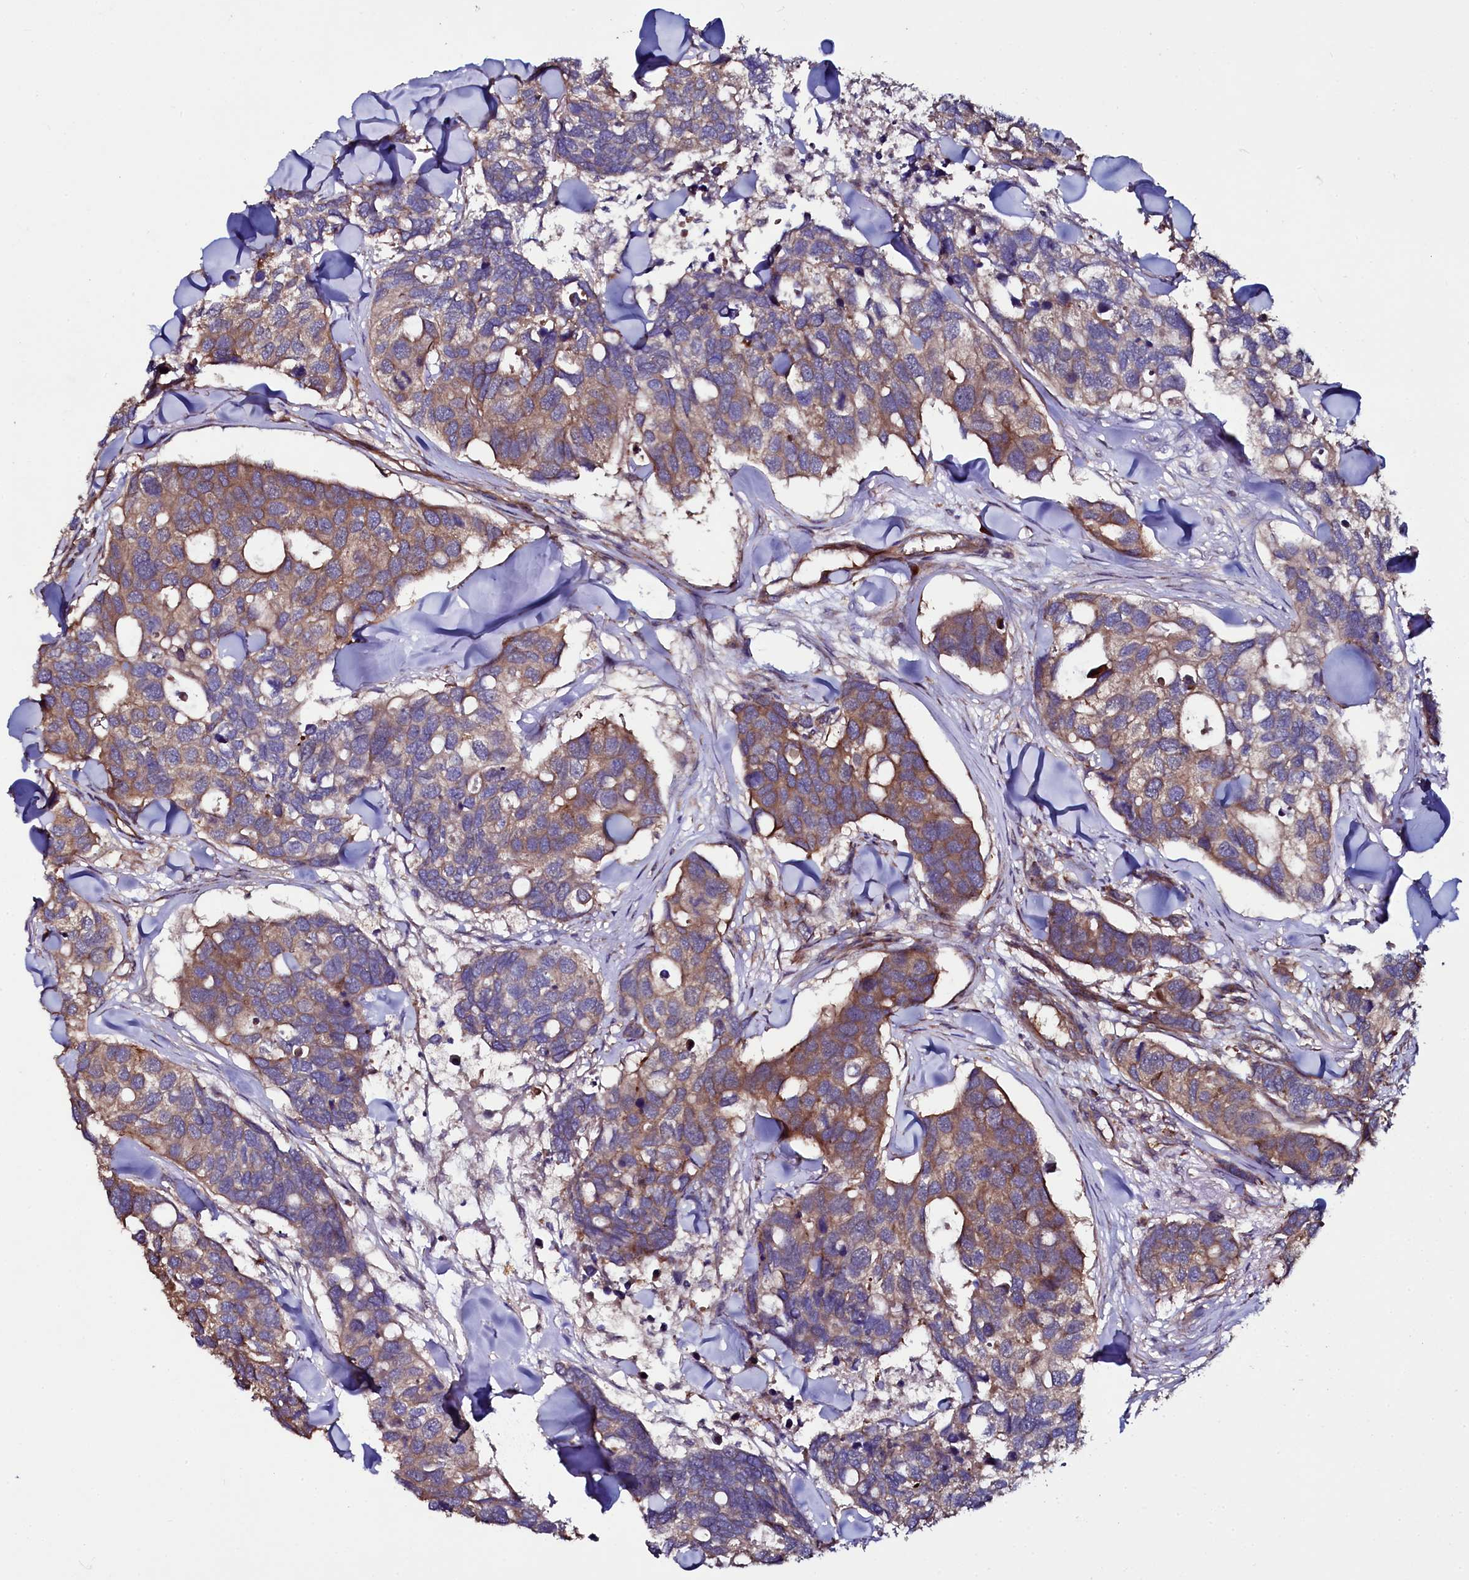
{"staining": {"intensity": "moderate", "quantity": "25%-75%", "location": "cytoplasmic/membranous"}, "tissue": "breast cancer", "cell_type": "Tumor cells", "image_type": "cancer", "snomed": [{"axis": "morphology", "description": "Duct carcinoma"}, {"axis": "topography", "description": "Breast"}], "caption": "This is an image of IHC staining of breast cancer (intraductal carcinoma), which shows moderate positivity in the cytoplasmic/membranous of tumor cells.", "gene": "USPL1", "patient": {"sex": "female", "age": 83}}